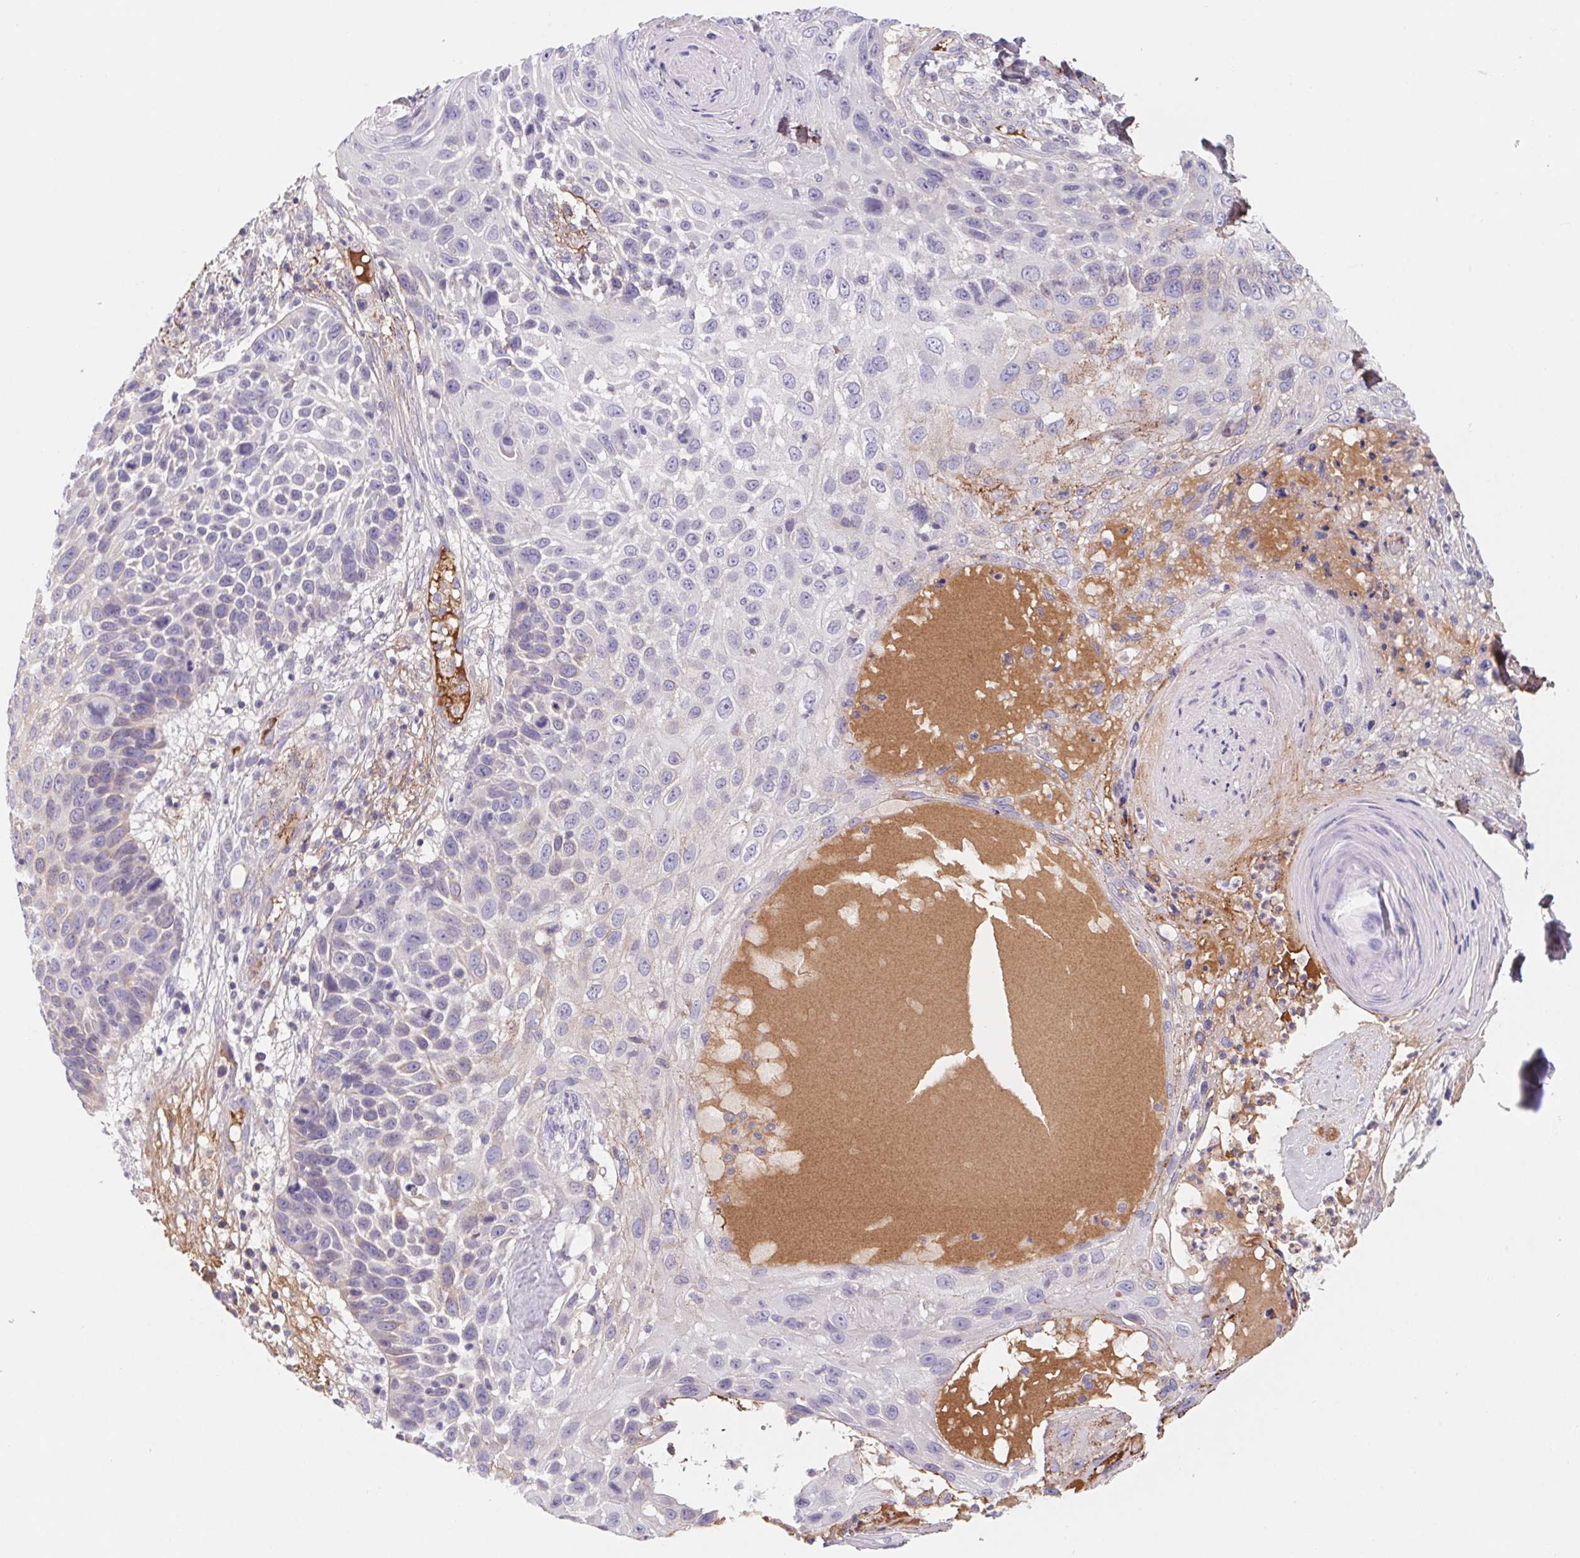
{"staining": {"intensity": "negative", "quantity": "none", "location": "none"}, "tissue": "skin cancer", "cell_type": "Tumor cells", "image_type": "cancer", "snomed": [{"axis": "morphology", "description": "Squamous cell carcinoma, NOS"}, {"axis": "topography", "description": "Skin"}], "caption": "The histopathology image exhibits no significant expression in tumor cells of skin cancer (squamous cell carcinoma). (Immunohistochemistry (ihc), brightfield microscopy, high magnification).", "gene": "LPA", "patient": {"sex": "male", "age": 92}}